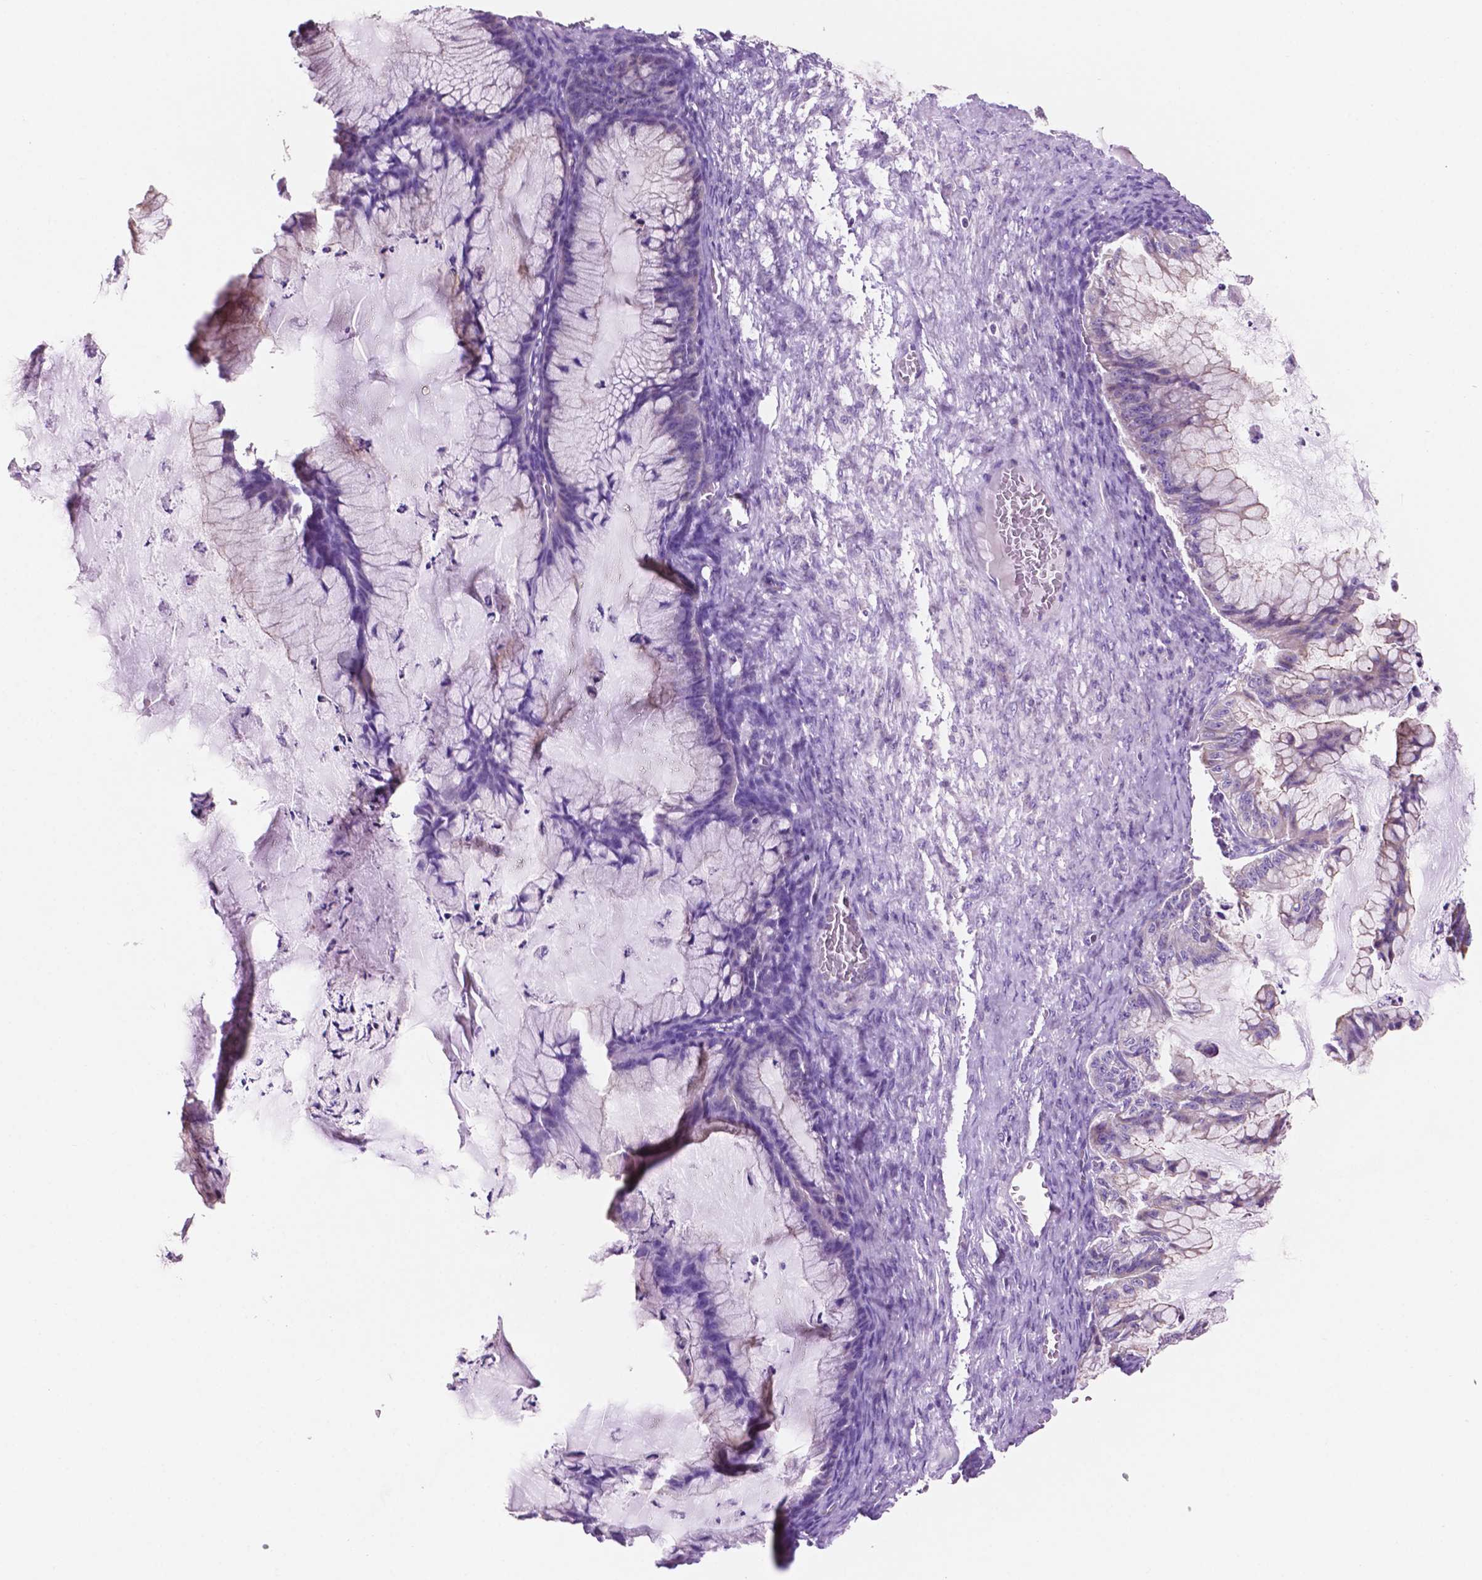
{"staining": {"intensity": "negative", "quantity": "none", "location": "none"}, "tissue": "ovarian cancer", "cell_type": "Tumor cells", "image_type": "cancer", "snomed": [{"axis": "morphology", "description": "Cystadenocarcinoma, mucinous, NOS"}, {"axis": "topography", "description": "Ovary"}], "caption": "A high-resolution photomicrograph shows IHC staining of mucinous cystadenocarcinoma (ovarian), which demonstrates no significant staining in tumor cells. The staining was performed using DAB (3,3'-diaminobenzidine) to visualize the protein expression in brown, while the nuclei were stained in blue with hematoxylin (Magnification: 20x).", "gene": "CLDN17", "patient": {"sex": "female", "age": 72}}